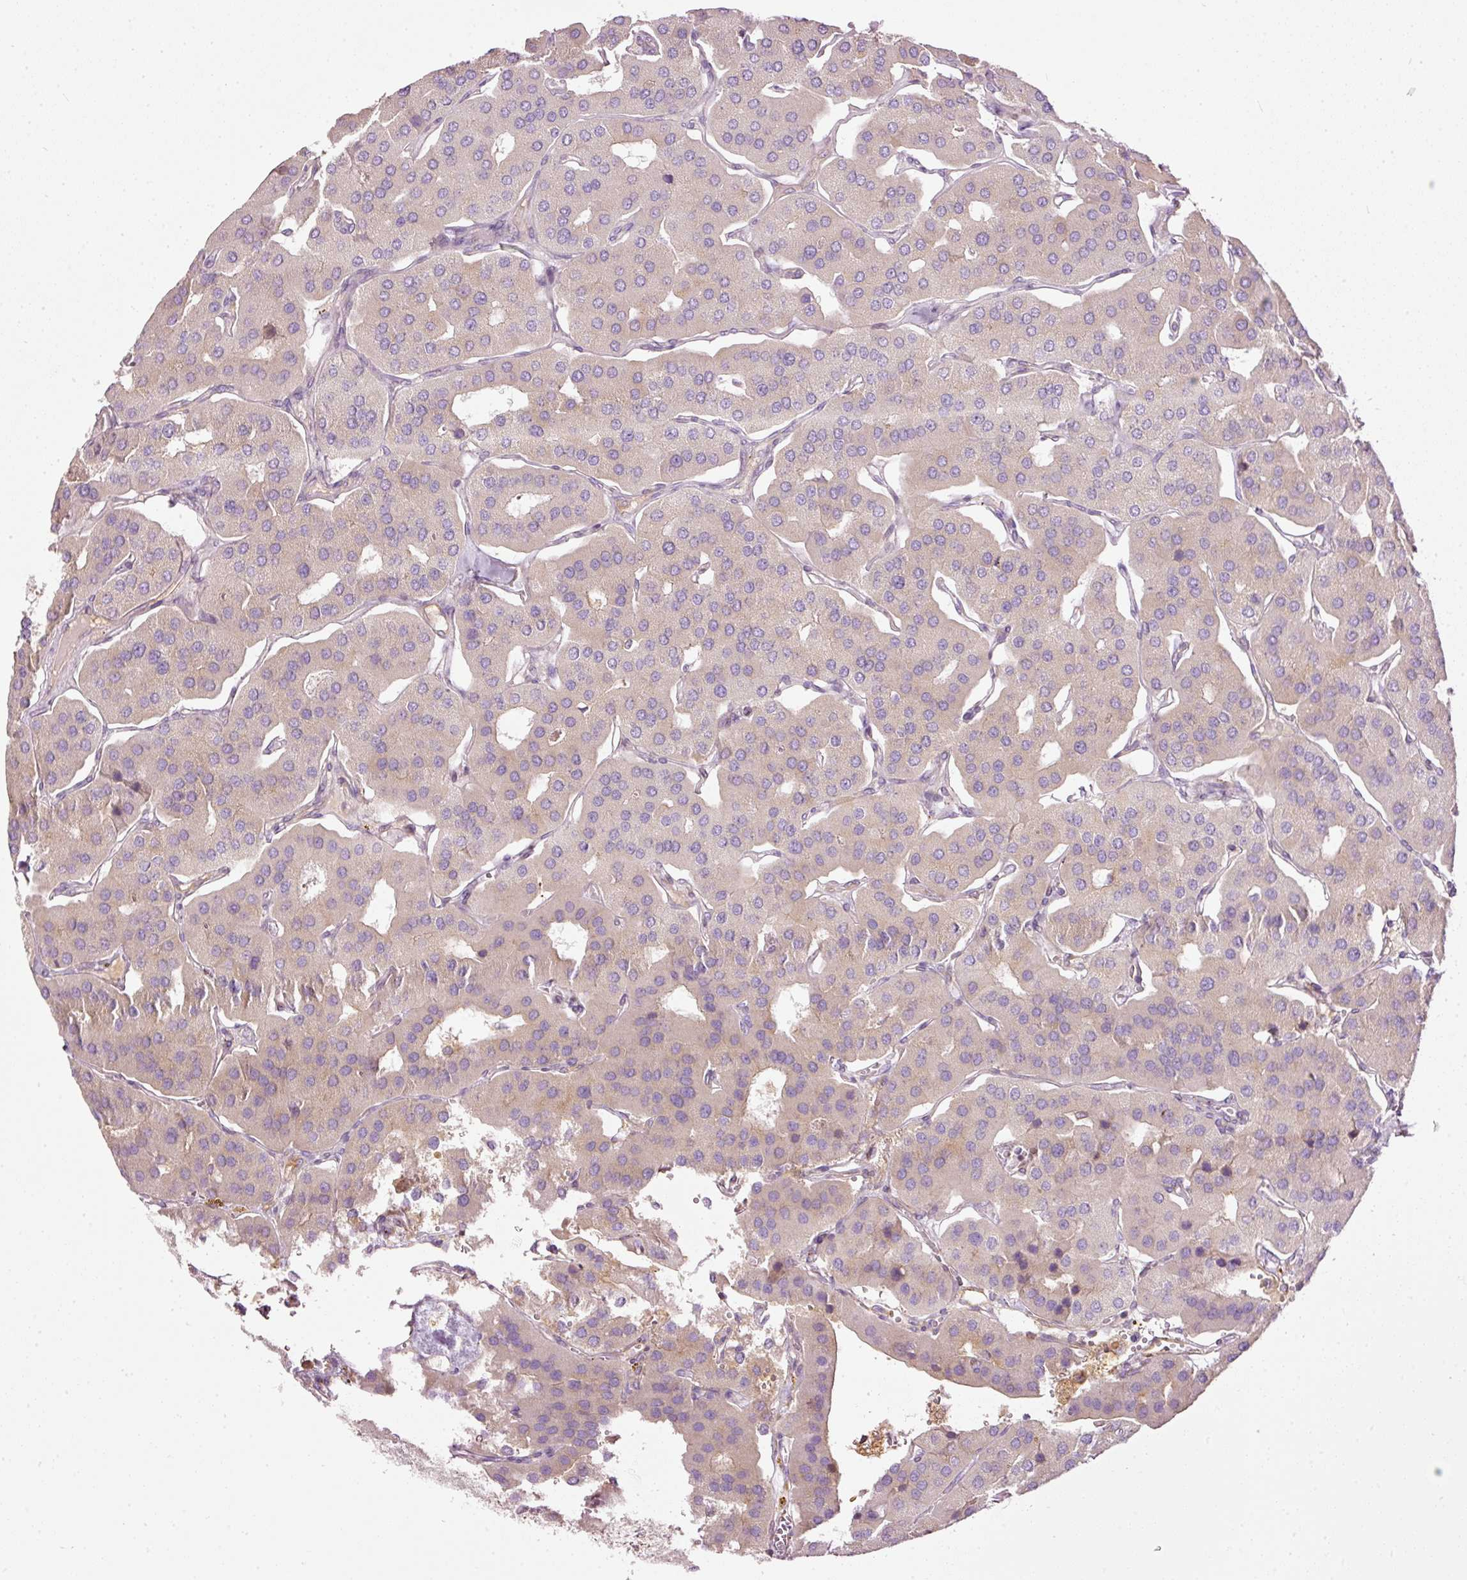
{"staining": {"intensity": "weak", "quantity": "25%-75%", "location": "cytoplasmic/membranous"}, "tissue": "parathyroid gland", "cell_type": "Glandular cells", "image_type": "normal", "snomed": [{"axis": "morphology", "description": "Normal tissue, NOS"}, {"axis": "morphology", "description": "Adenoma, NOS"}, {"axis": "topography", "description": "Parathyroid gland"}], "caption": "The micrograph displays a brown stain indicating the presence of a protein in the cytoplasmic/membranous of glandular cells in parathyroid gland.", "gene": "PAQR9", "patient": {"sex": "female", "age": 86}}